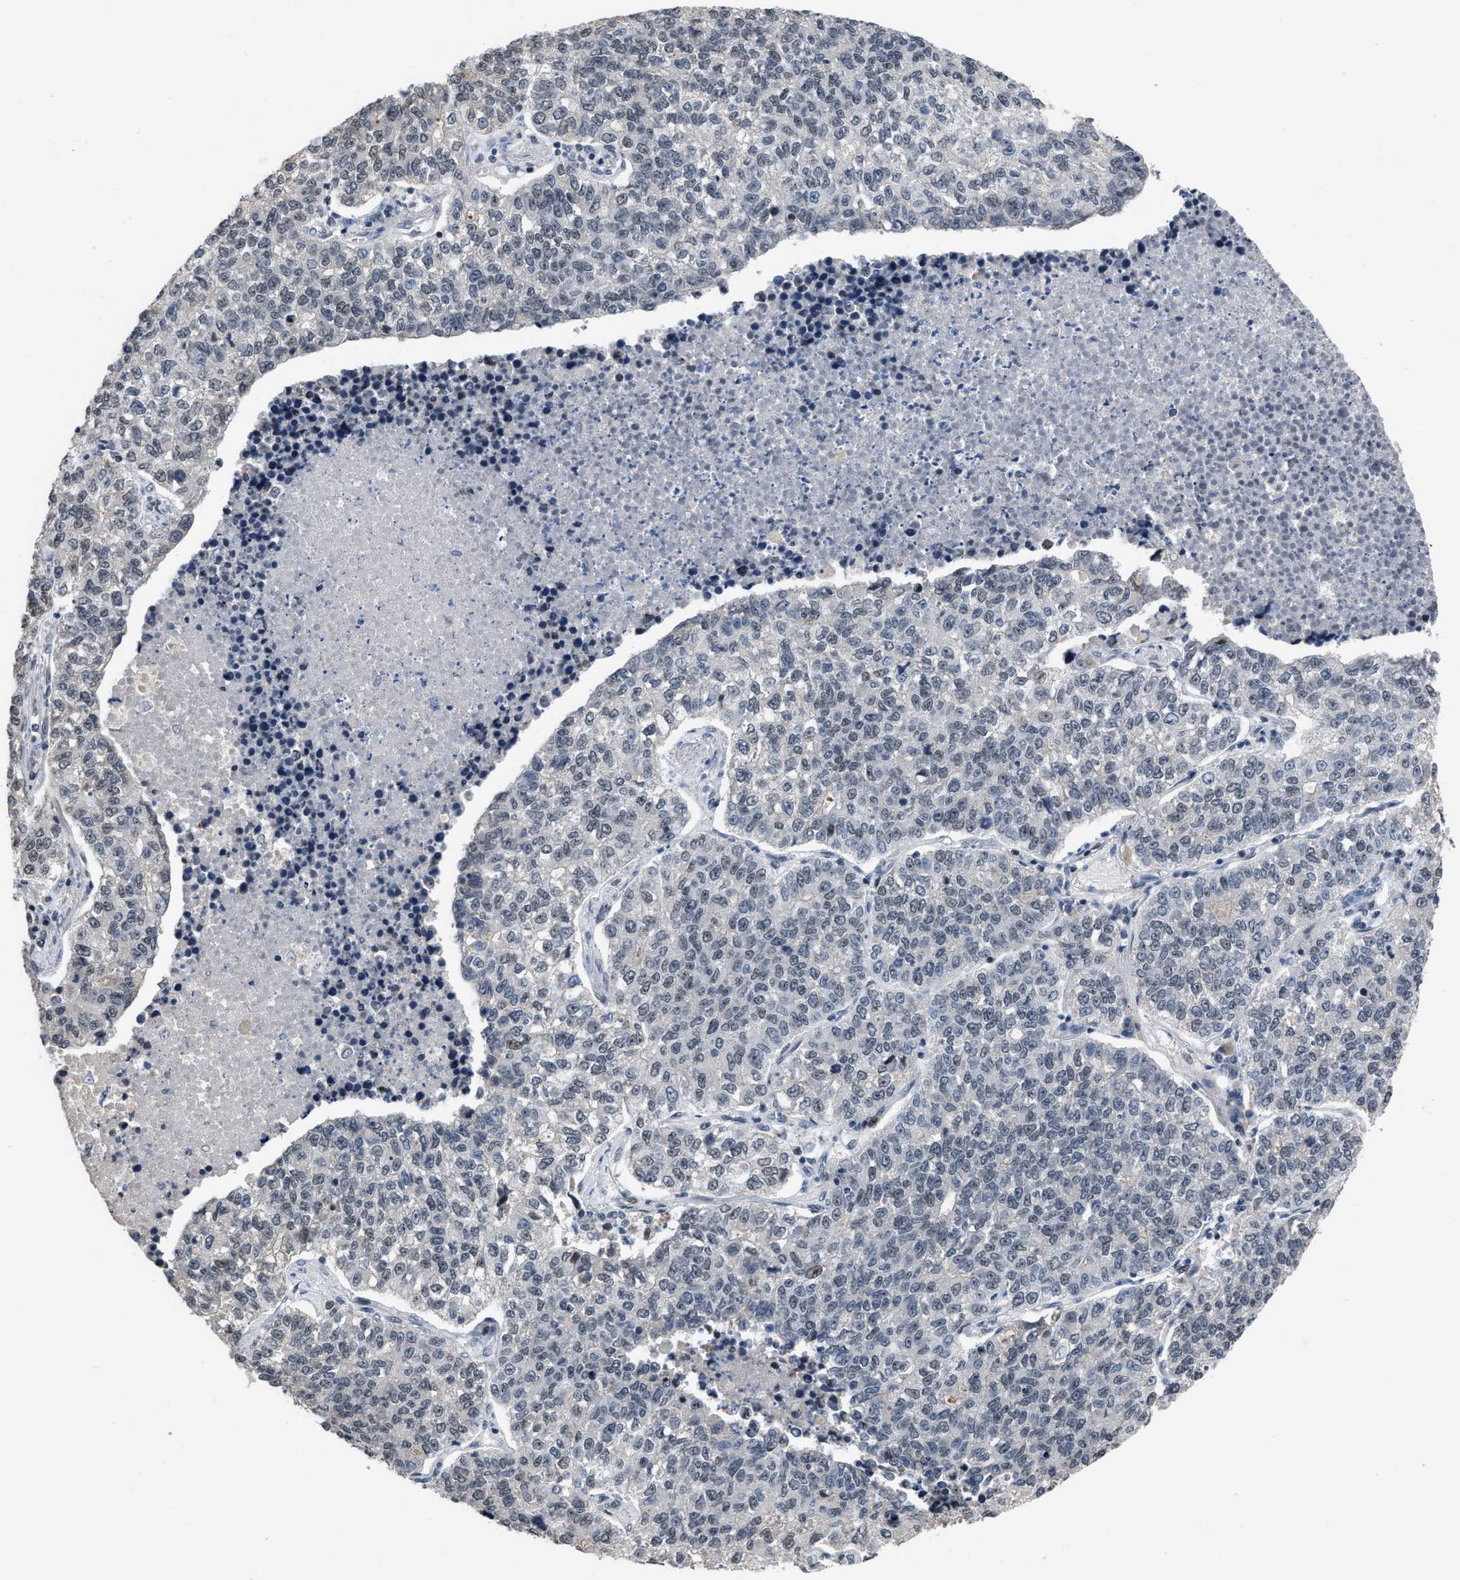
{"staining": {"intensity": "negative", "quantity": "none", "location": "none"}, "tissue": "lung cancer", "cell_type": "Tumor cells", "image_type": "cancer", "snomed": [{"axis": "morphology", "description": "Adenocarcinoma, NOS"}, {"axis": "topography", "description": "Lung"}], "caption": "The photomicrograph reveals no significant staining in tumor cells of lung cancer. (DAB IHC visualized using brightfield microscopy, high magnification).", "gene": "SETDB1", "patient": {"sex": "male", "age": 49}}